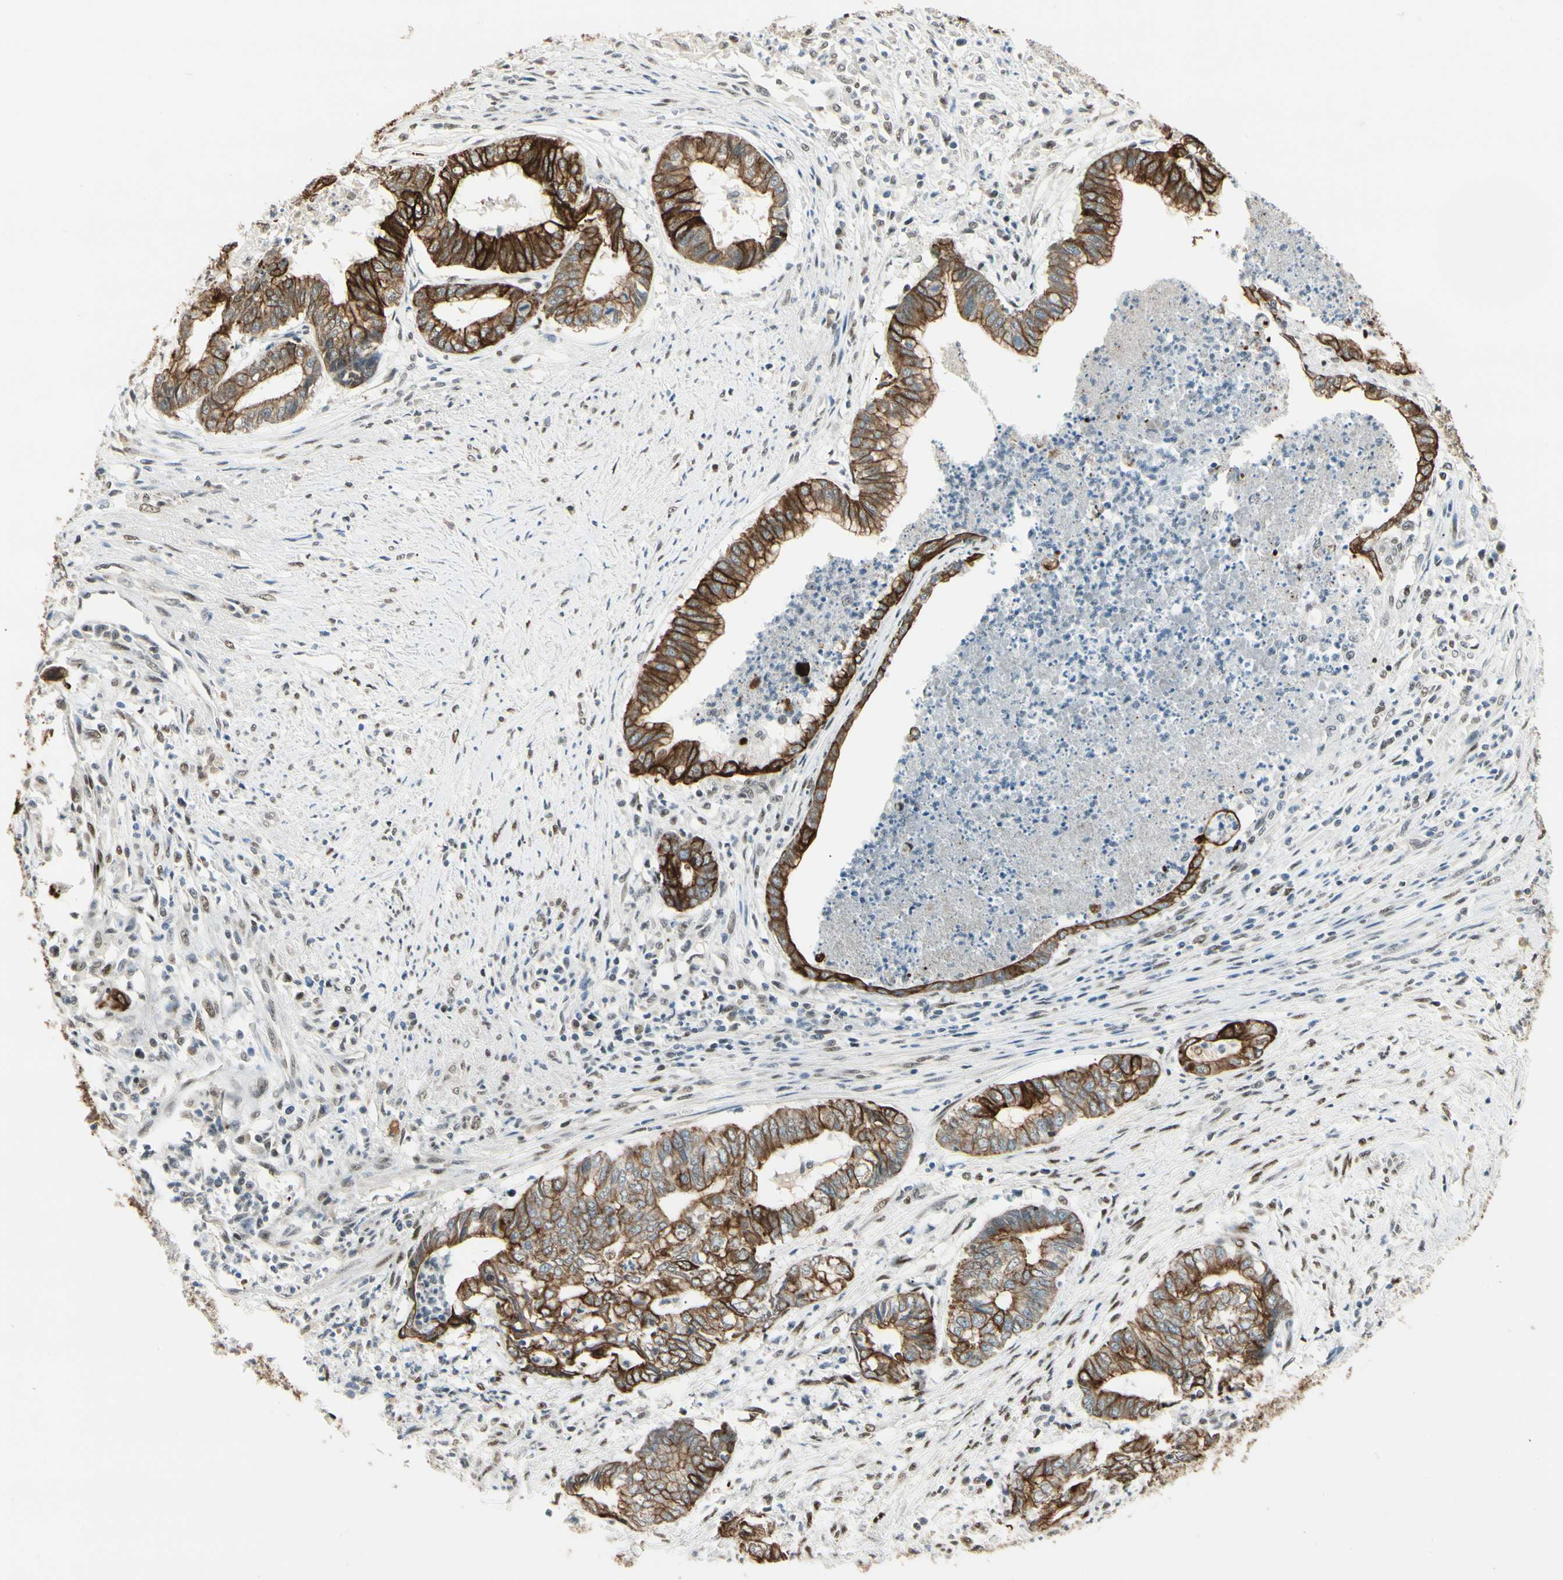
{"staining": {"intensity": "strong", "quantity": ">75%", "location": "cytoplasmic/membranous"}, "tissue": "endometrial cancer", "cell_type": "Tumor cells", "image_type": "cancer", "snomed": [{"axis": "morphology", "description": "Necrosis, NOS"}, {"axis": "morphology", "description": "Adenocarcinoma, NOS"}, {"axis": "topography", "description": "Endometrium"}], "caption": "Protein expression analysis of endometrial cancer (adenocarcinoma) reveals strong cytoplasmic/membranous staining in approximately >75% of tumor cells.", "gene": "ATXN1", "patient": {"sex": "female", "age": 79}}